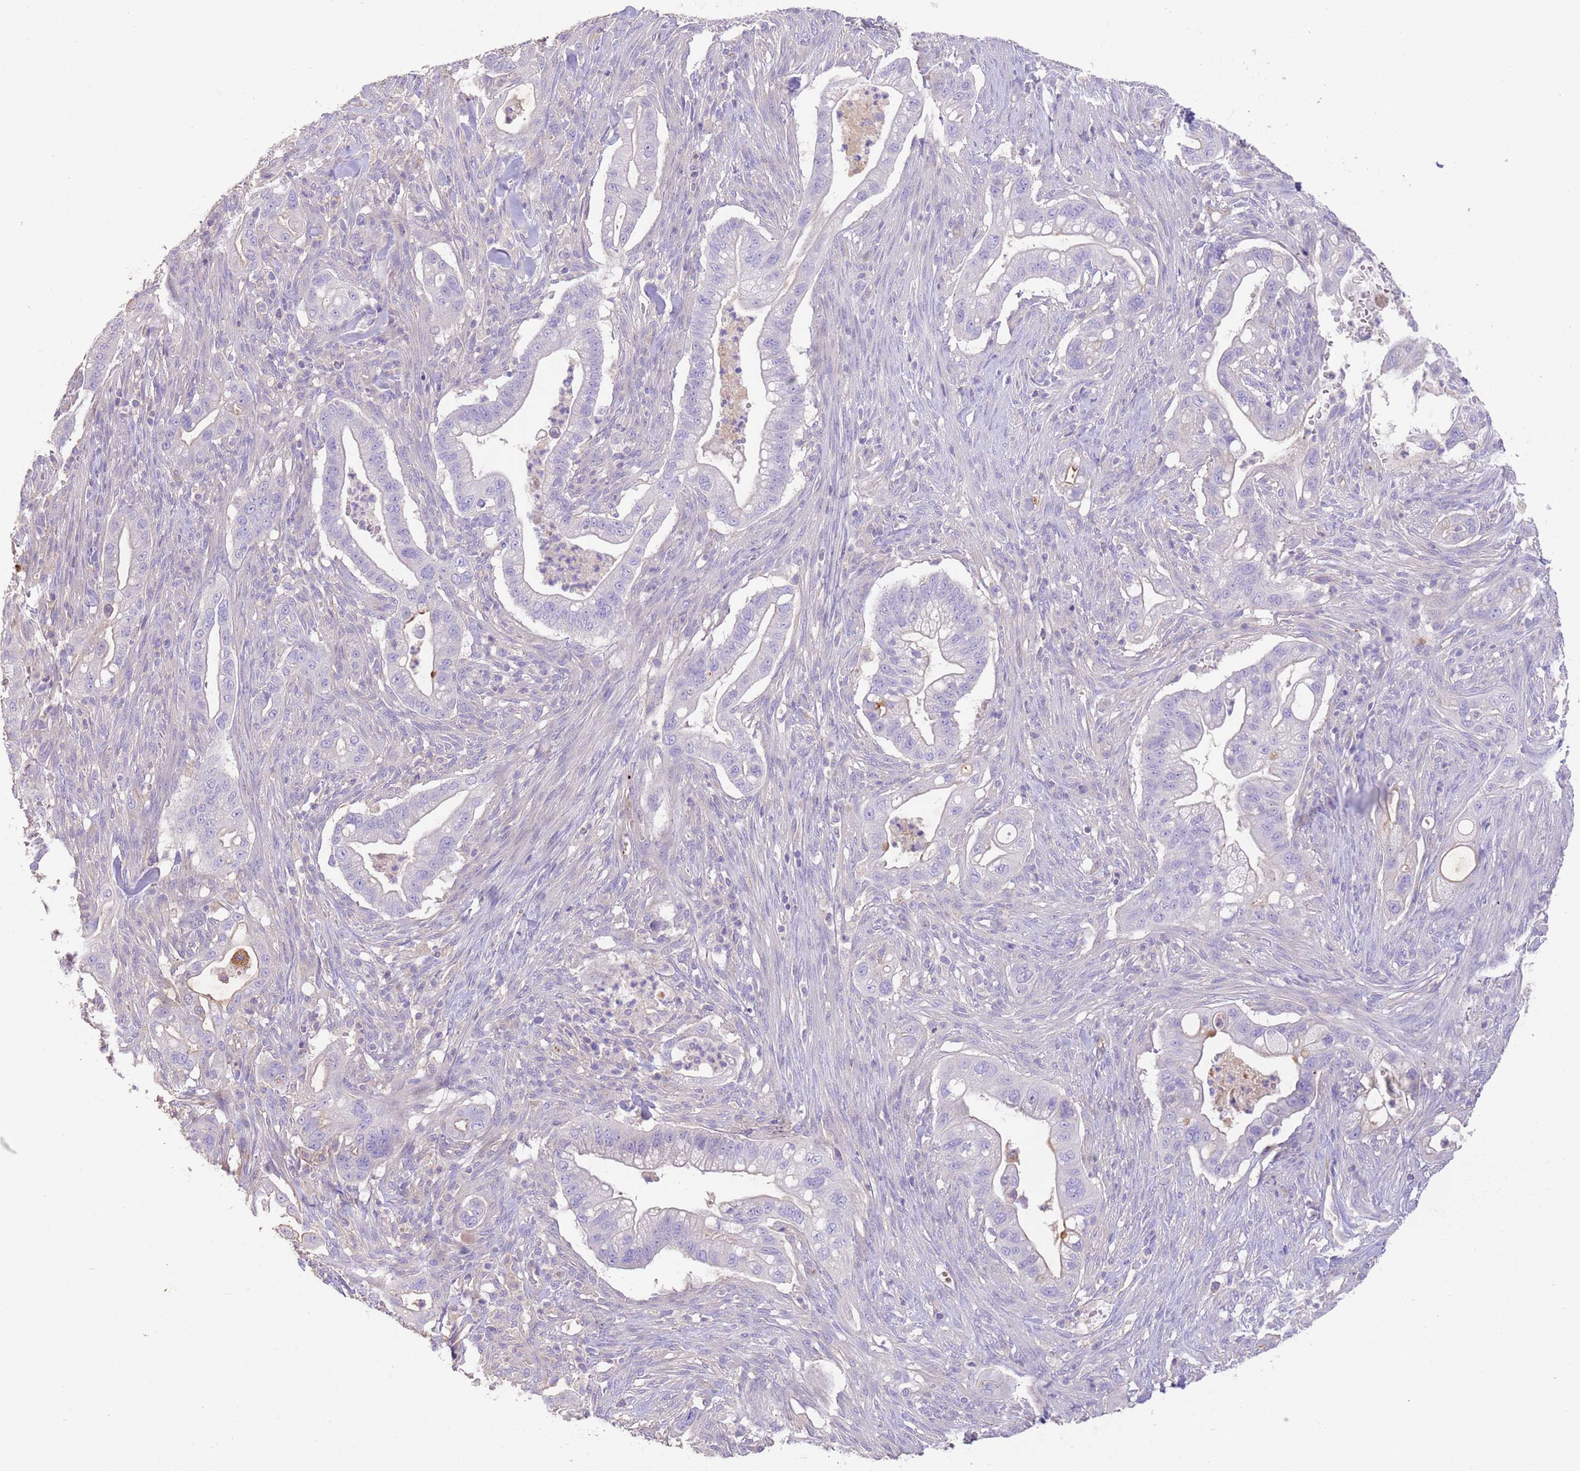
{"staining": {"intensity": "moderate", "quantity": "<25%", "location": "cytoplasmic/membranous"}, "tissue": "pancreatic cancer", "cell_type": "Tumor cells", "image_type": "cancer", "snomed": [{"axis": "morphology", "description": "Adenocarcinoma, NOS"}, {"axis": "topography", "description": "Pancreas"}], "caption": "A low amount of moderate cytoplasmic/membranous expression is present in about <25% of tumor cells in pancreatic adenocarcinoma tissue.", "gene": "SFTPA1", "patient": {"sex": "male", "age": 44}}